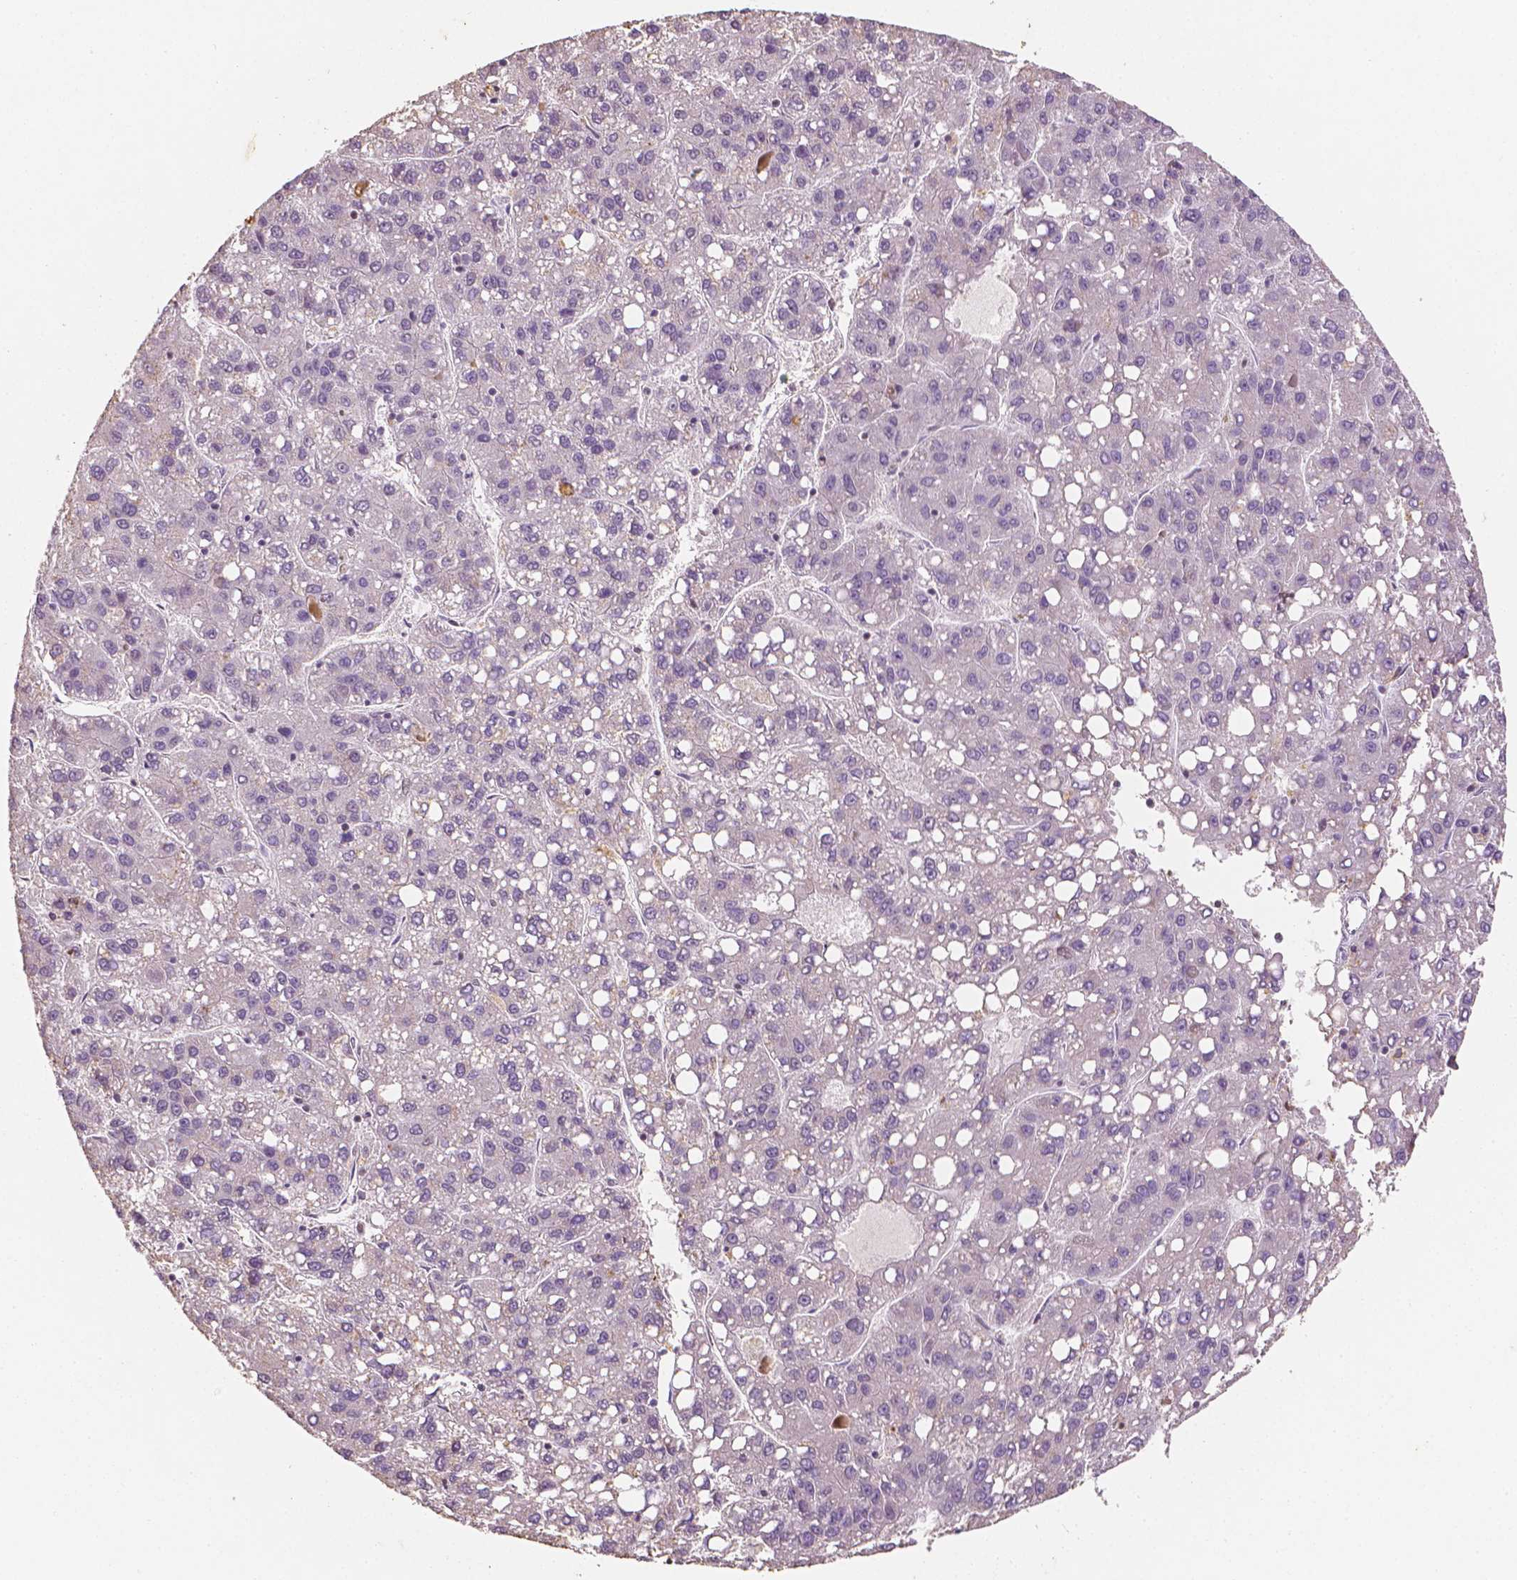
{"staining": {"intensity": "negative", "quantity": "none", "location": "none"}, "tissue": "liver cancer", "cell_type": "Tumor cells", "image_type": "cancer", "snomed": [{"axis": "morphology", "description": "Carcinoma, Hepatocellular, NOS"}, {"axis": "topography", "description": "Liver"}], "caption": "A micrograph of human liver cancer (hepatocellular carcinoma) is negative for staining in tumor cells.", "gene": "DCN", "patient": {"sex": "female", "age": 82}}